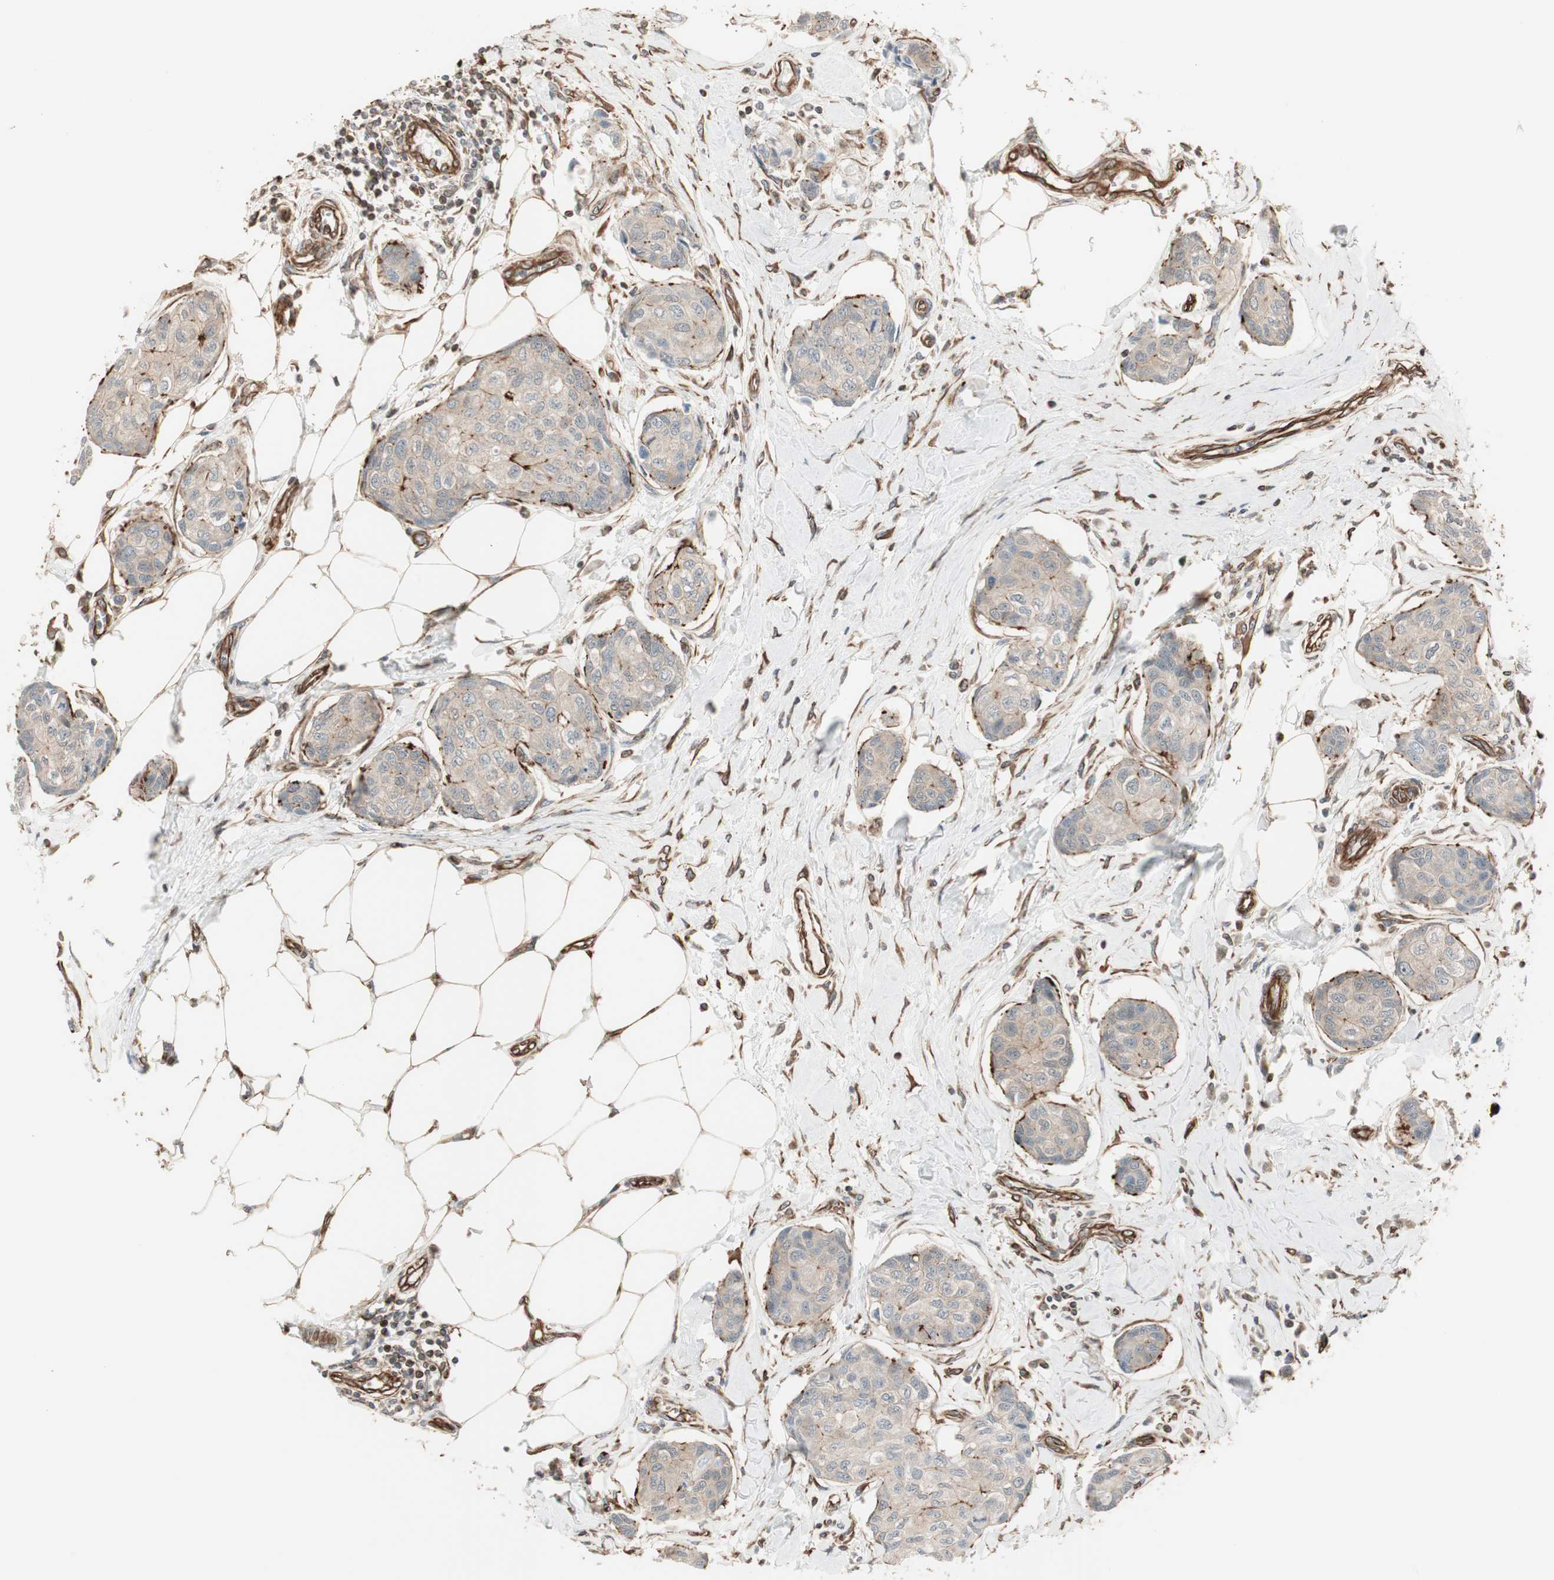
{"staining": {"intensity": "weak", "quantity": ">75%", "location": "cytoplasmic/membranous"}, "tissue": "breast cancer", "cell_type": "Tumor cells", "image_type": "cancer", "snomed": [{"axis": "morphology", "description": "Duct carcinoma"}, {"axis": "topography", "description": "Breast"}], "caption": "Protein expression analysis of breast infiltrating ductal carcinoma displays weak cytoplasmic/membranous positivity in about >75% of tumor cells. The staining was performed using DAB to visualize the protein expression in brown, while the nuclei were stained in blue with hematoxylin (Magnification: 20x).", "gene": "MAD2L2", "patient": {"sex": "female", "age": 80}}